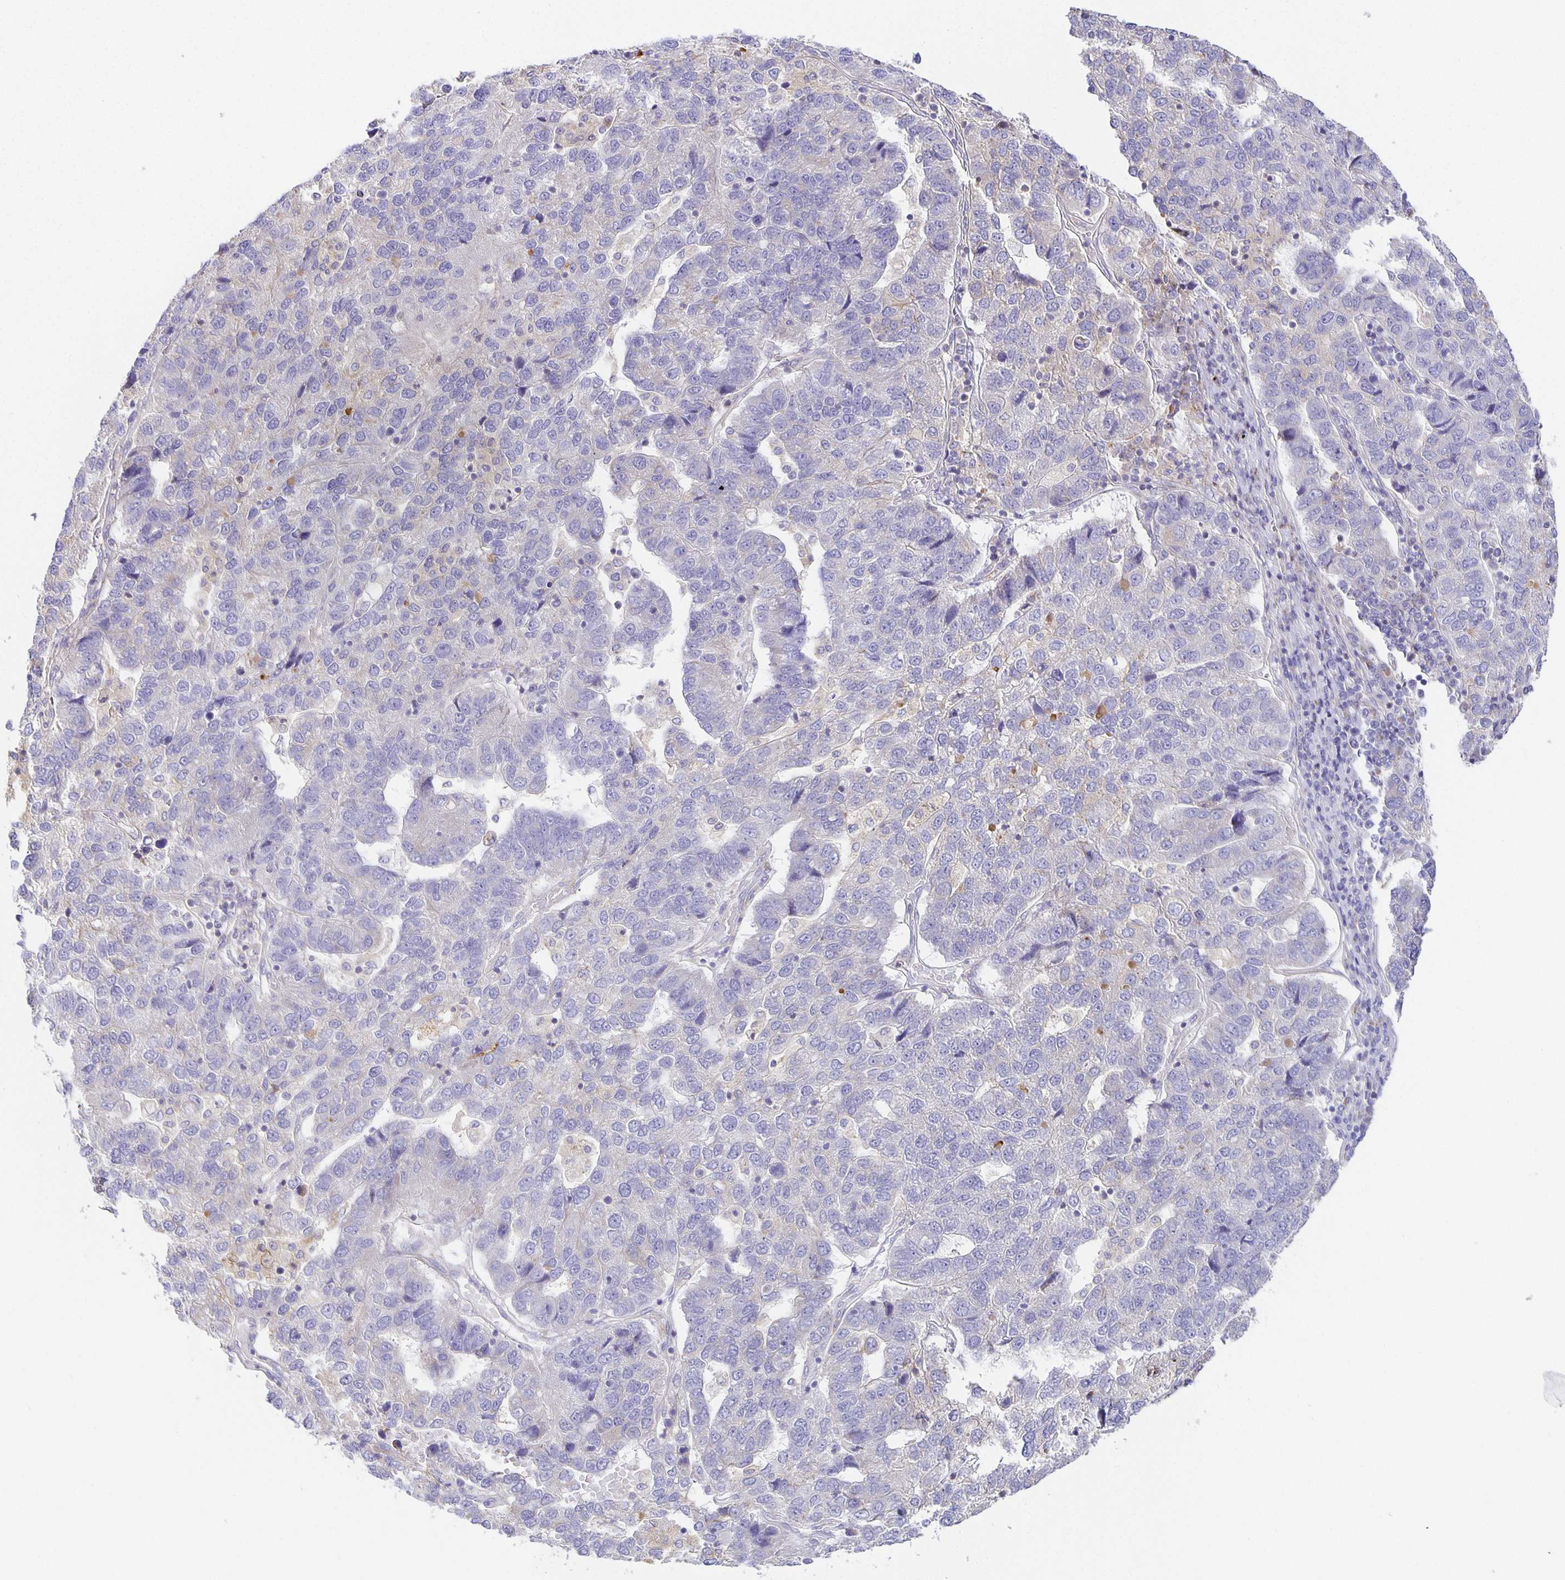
{"staining": {"intensity": "weak", "quantity": "<25%", "location": "cytoplasmic/membranous"}, "tissue": "pancreatic cancer", "cell_type": "Tumor cells", "image_type": "cancer", "snomed": [{"axis": "morphology", "description": "Adenocarcinoma, NOS"}, {"axis": "topography", "description": "Pancreas"}], "caption": "This is a histopathology image of immunohistochemistry (IHC) staining of pancreatic cancer, which shows no staining in tumor cells.", "gene": "FLRT3", "patient": {"sex": "female", "age": 61}}